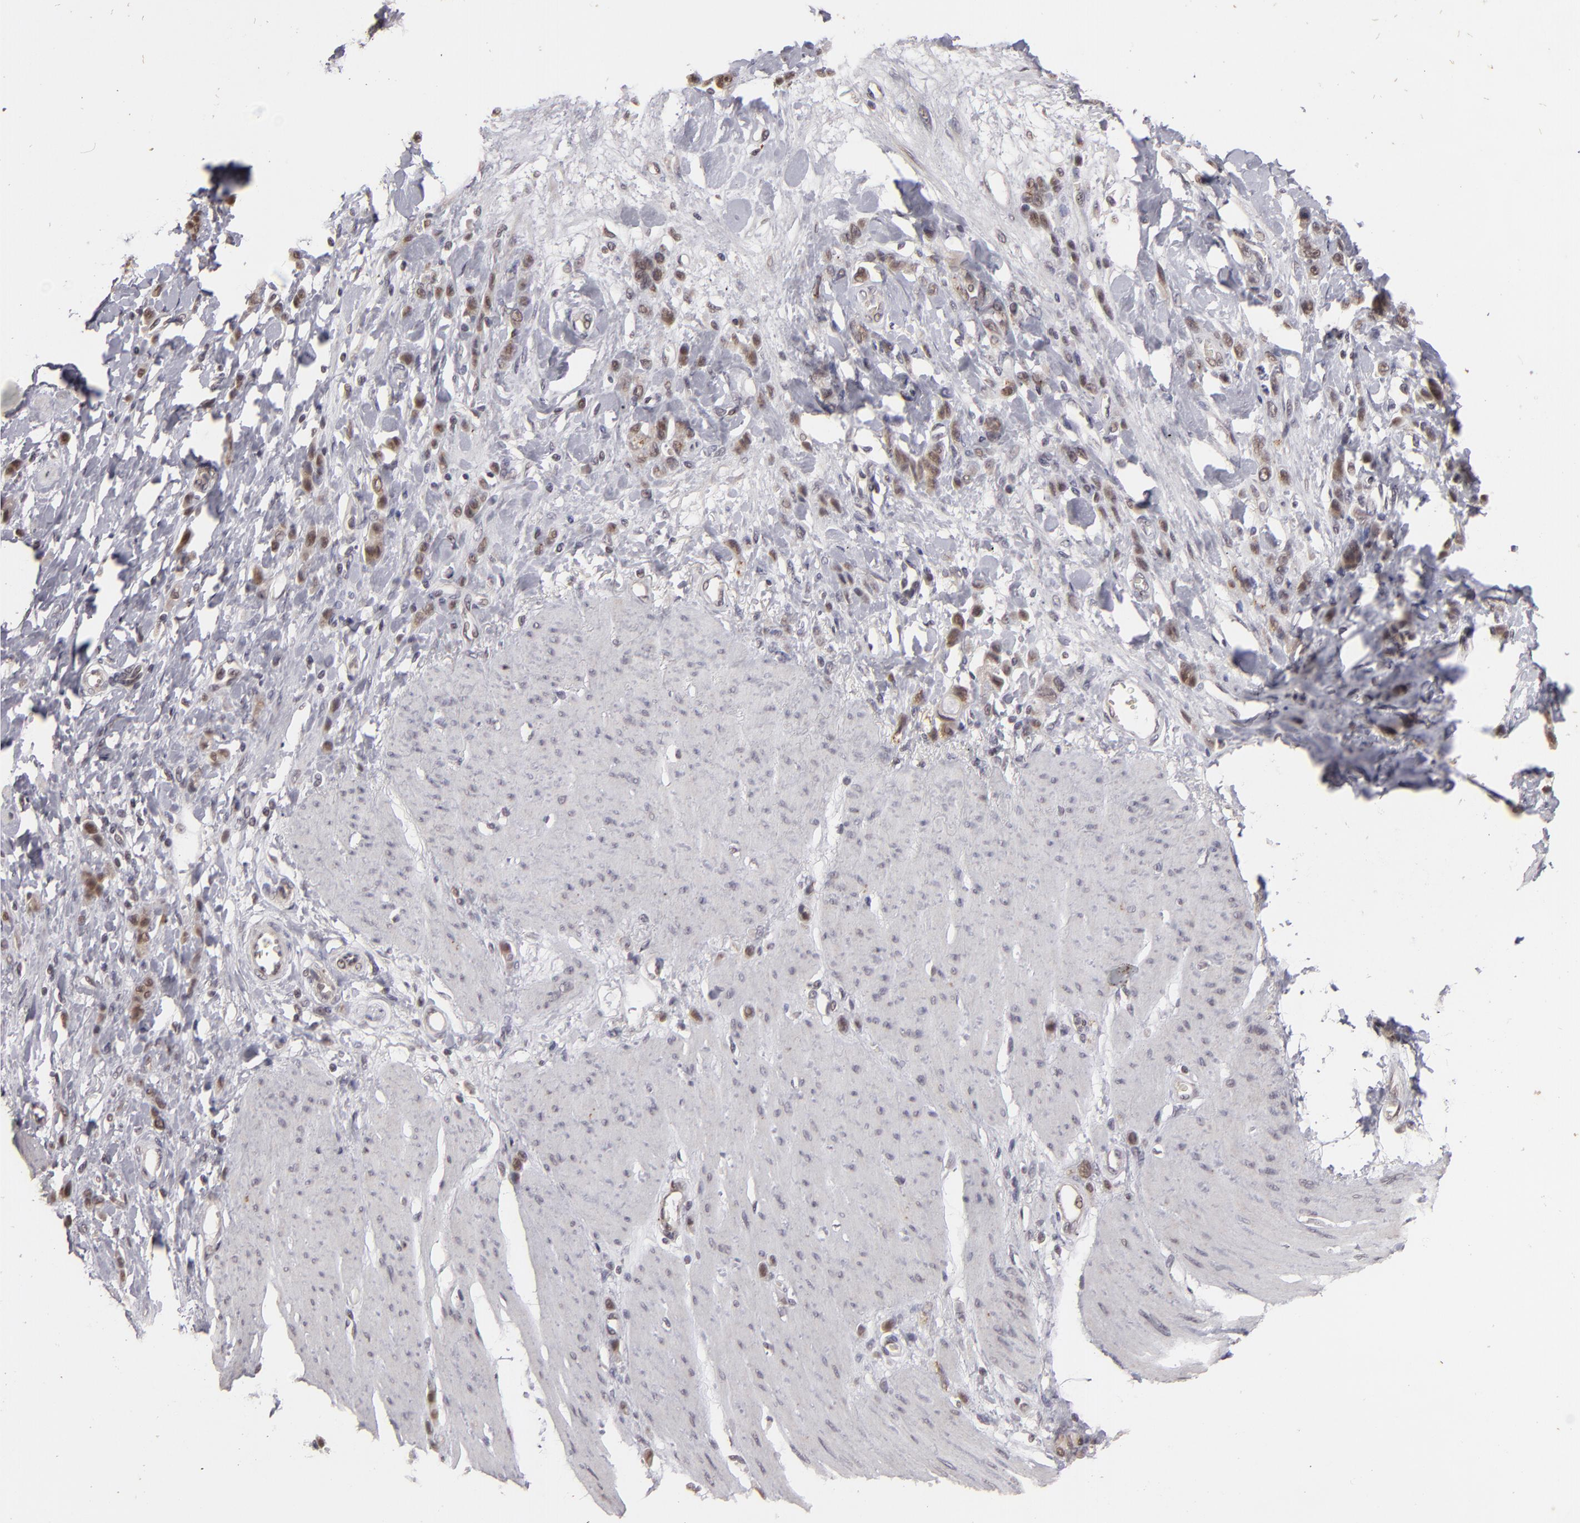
{"staining": {"intensity": "weak", "quantity": "<25%", "location": "cytoplasmic/membranous"}, "tissue": "stomach cancer", "cell_type": "Tumor cells", "image_type": "cancer", "snomed": [{"axis": "morphology", "description": "Normal tissue, NOS"}, {"axis": "morphology", "description": "Adenocarcinoma, NOS"}, {"axis": "topography", "description": "Stomach"}], "caption": "Micrograph shows no protein staining in tumor cells of stomach cancer tissue.", "gene": "DFFA", "patient": {"sex": "male", "age": 82}}